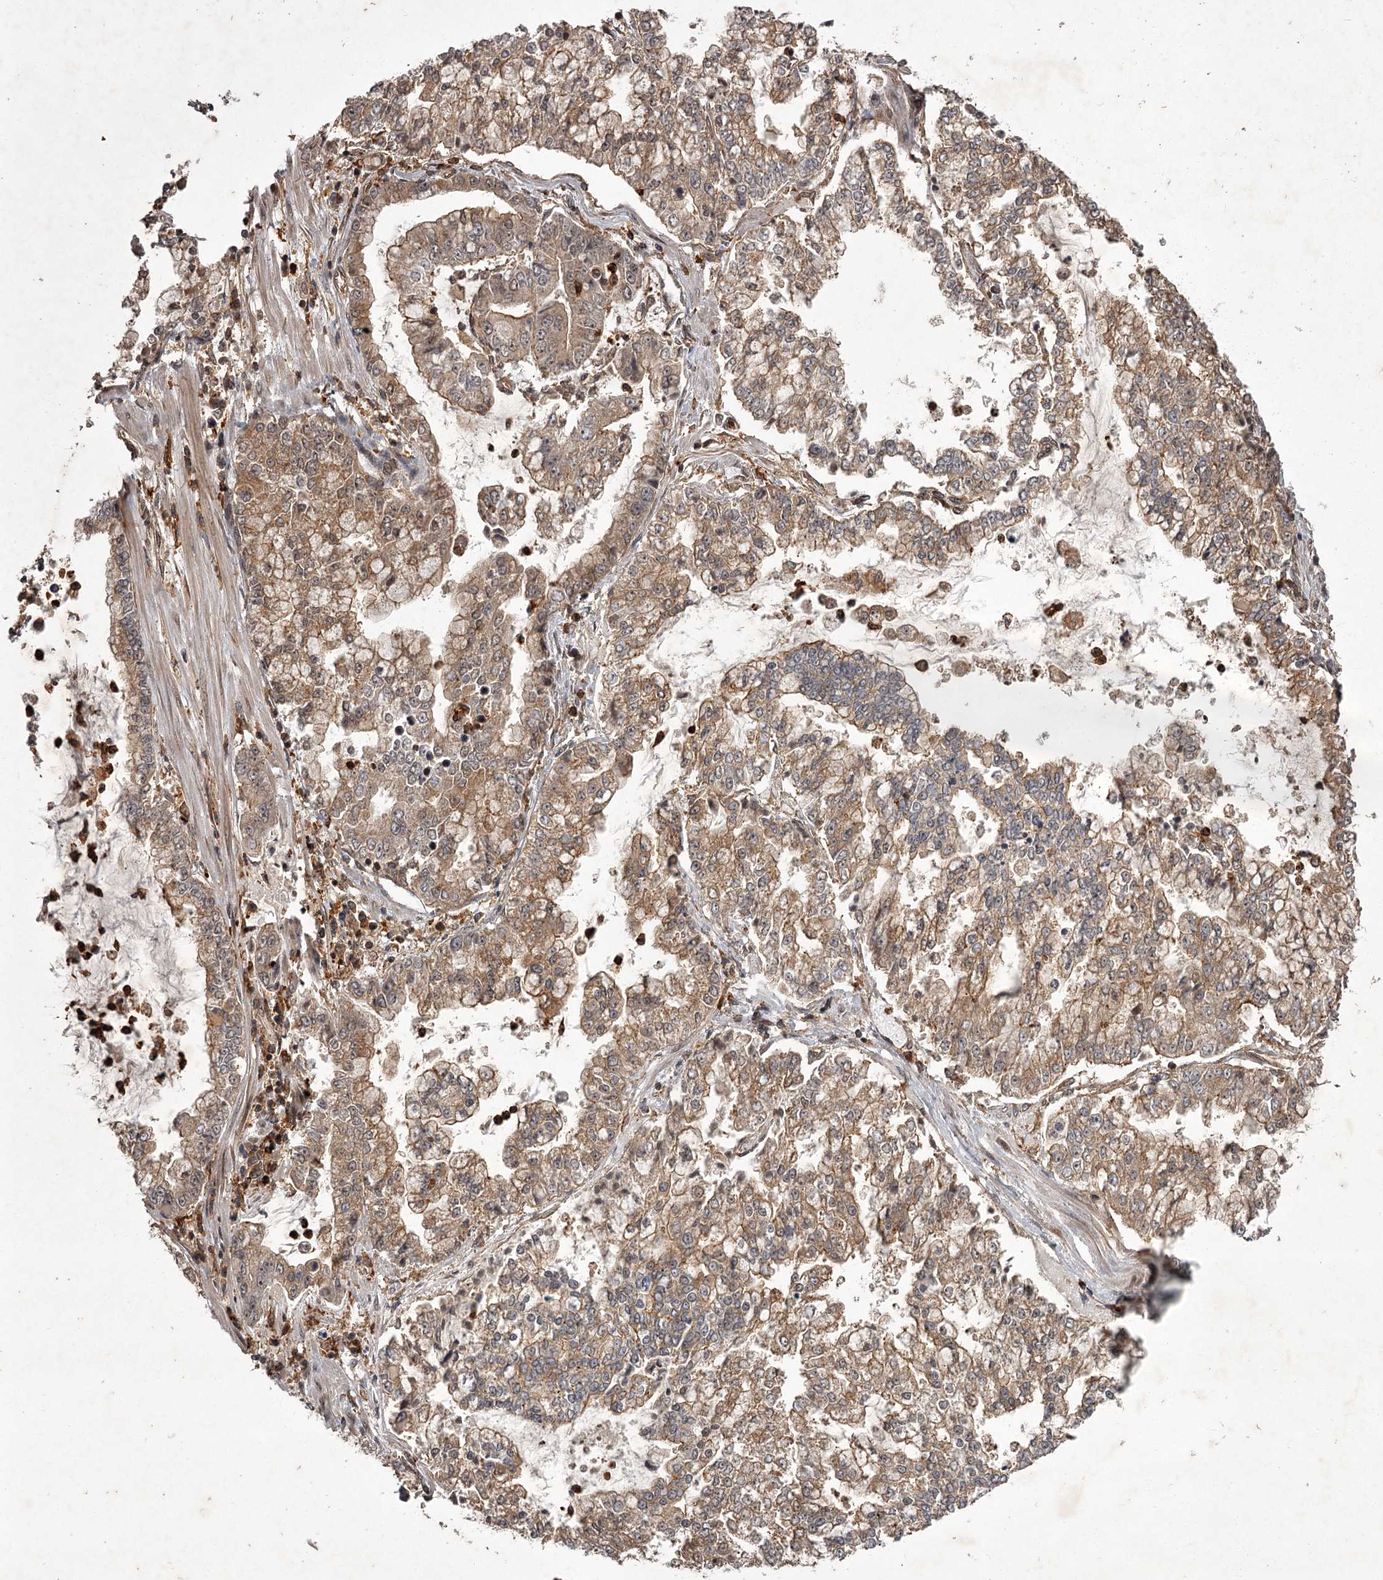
{"staining": {"intensity": "moderate", "quantity": ">75%", "location": "cytoplasmic/membranous"}, "tissue": "stomach cancer", "cell_type": "Tumor cells", "image_type": "cancer", "snomed": [{"axis": "morphology", "description": "Adenocarcinoma, NOS"}, {"axis": "topography", "description": "Stomach"}], "caption": "This is a histology image of immunohistochemistry staining of stomach cancer (adenocarcinoma), which shows moderate expression in the cytoplasmic/membranous of tumor cells.", "gene": "TBC1D23", "patient": {"sex": "male", "age": 76}}